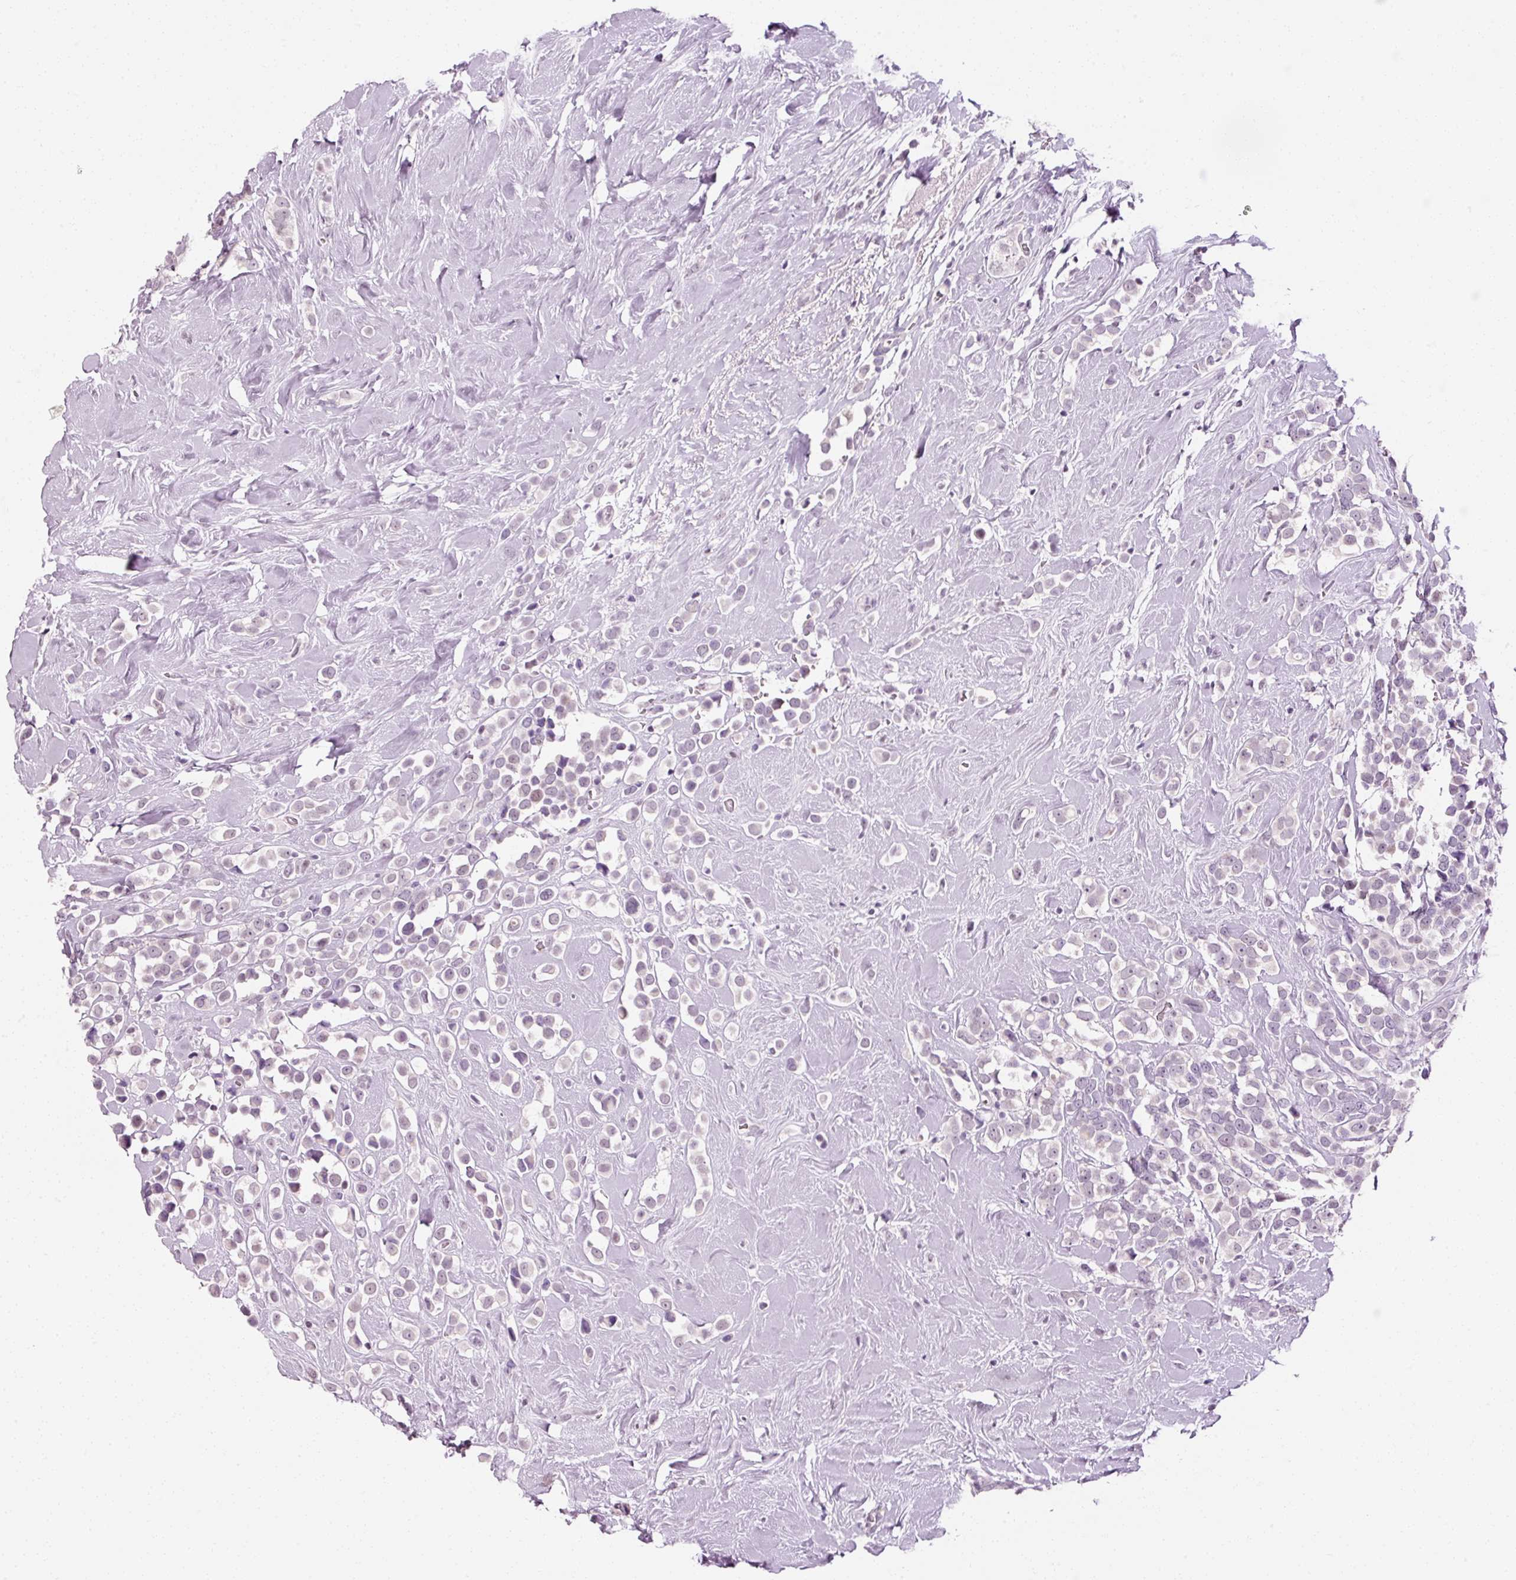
{"staining": {"intensity": "negative", "quantity": "none", "location": "none"}, "tissue": "breast cancer", "cell_type": "Tumor cells", "image_type": "cancer", "snomed": [{"axis": "morphology", "description": "Duct carcinoma"}, {"axis": "topography", "description": "Breast"}], "caption": "A high-resolution micrograph shows IHC staining of intraductal carcinoma (breast), which demonstrates no significant positivity in tumor cells.", "gene": "ANKRD20A1", "patient": {"sex": "female", "age": 80}}